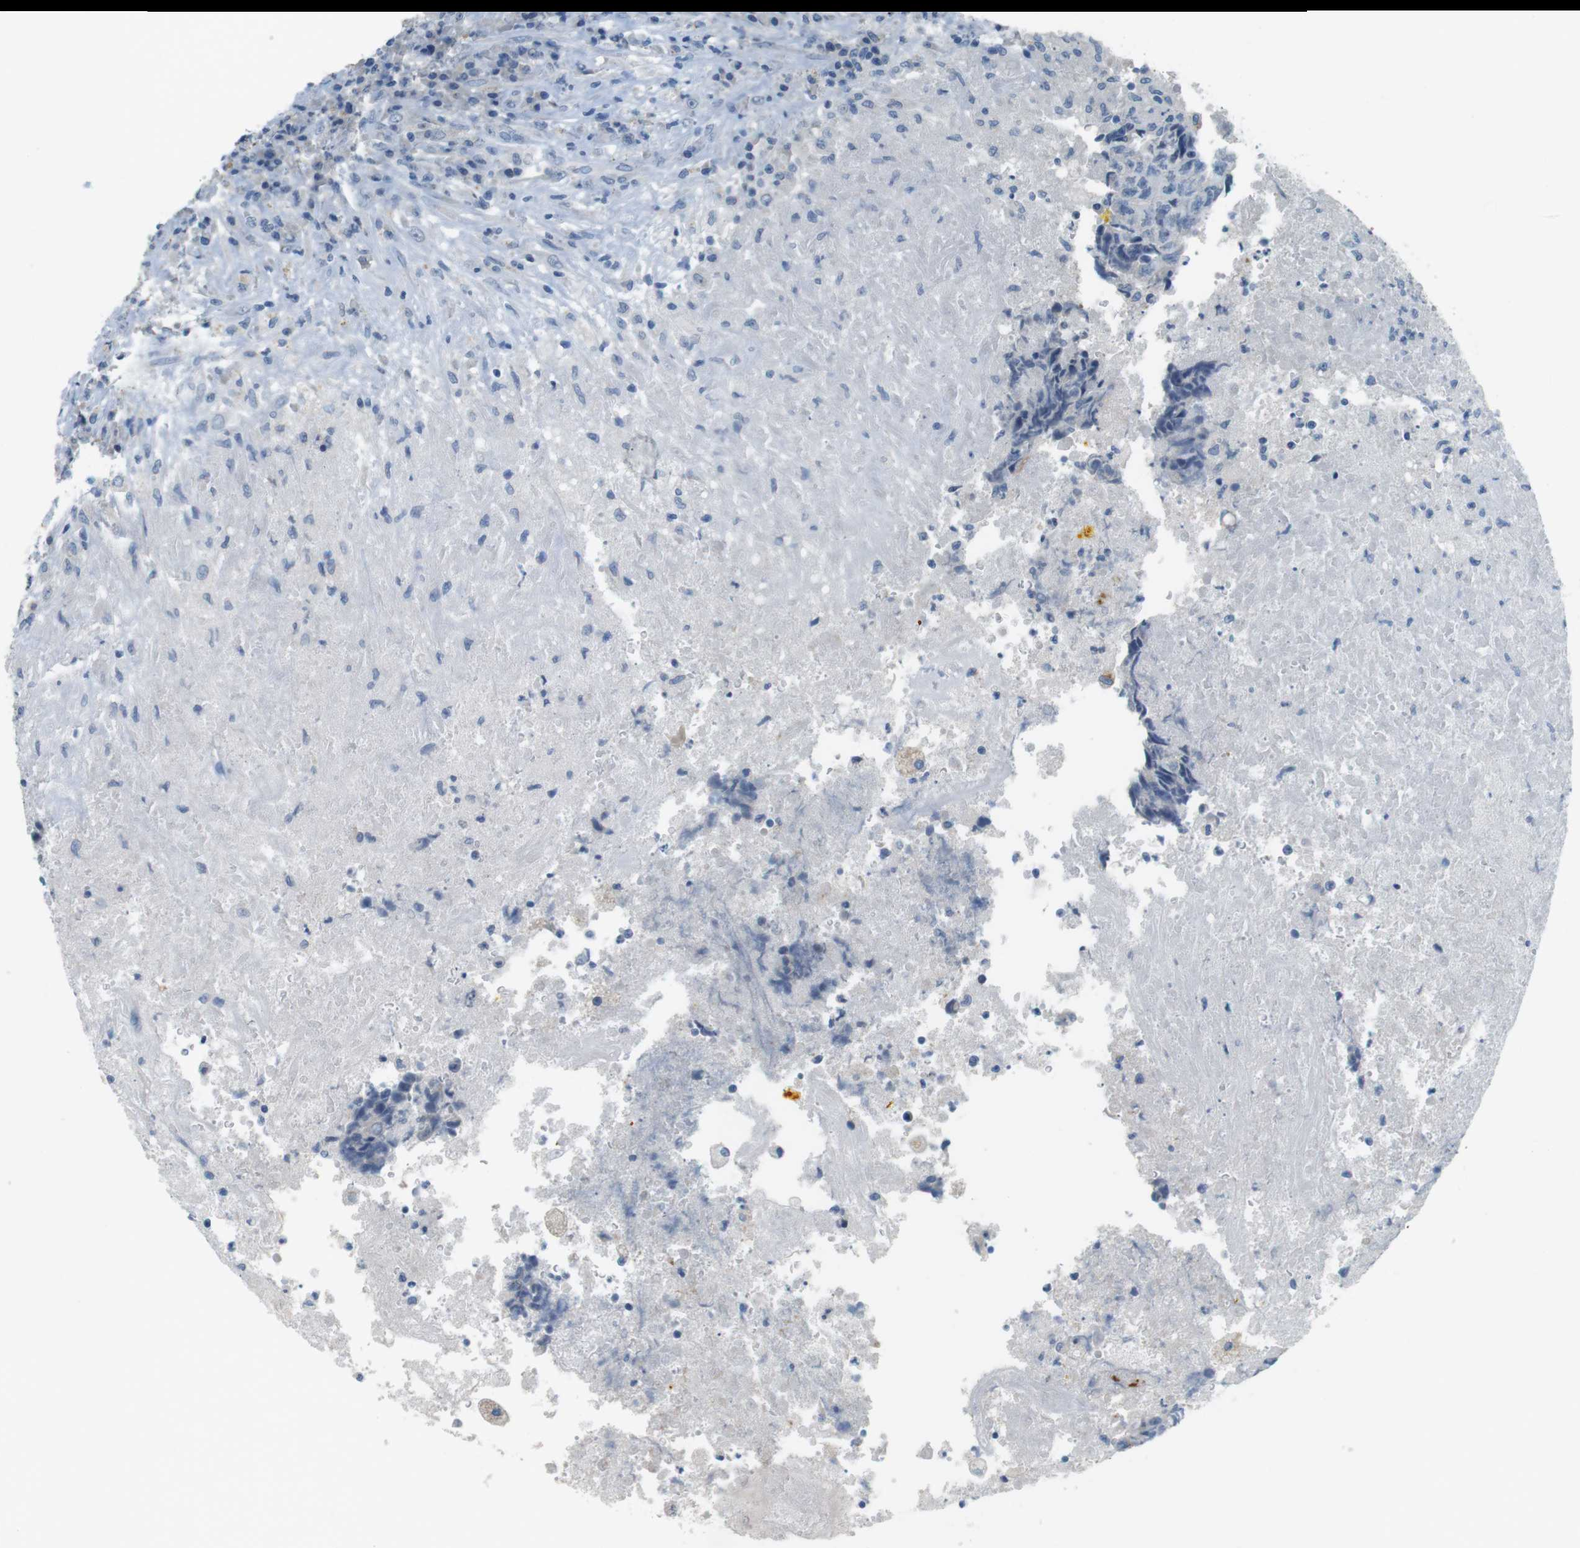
{"staining": {"intensity": "negative", "quantity": "none", "location": "none"}, "tissue": "testis cancer", "cell_type": "Tumor cells", "image_type": "cancer", "snomed": [{"axis": "morphology", "description": "Necrosis, NOS"}, {"axis": "morphology", "description": "Carcinoma, Embryonal, NOS"}, {"axis": "topography", "description": "Testis"}], "caption": "Immunohistochemistry of testis cancer (embryonal carcinoma) reveals no positivity in tumor cells.", "gene": "MUC5B", "patient": {"sex": "male", "age": 19}}